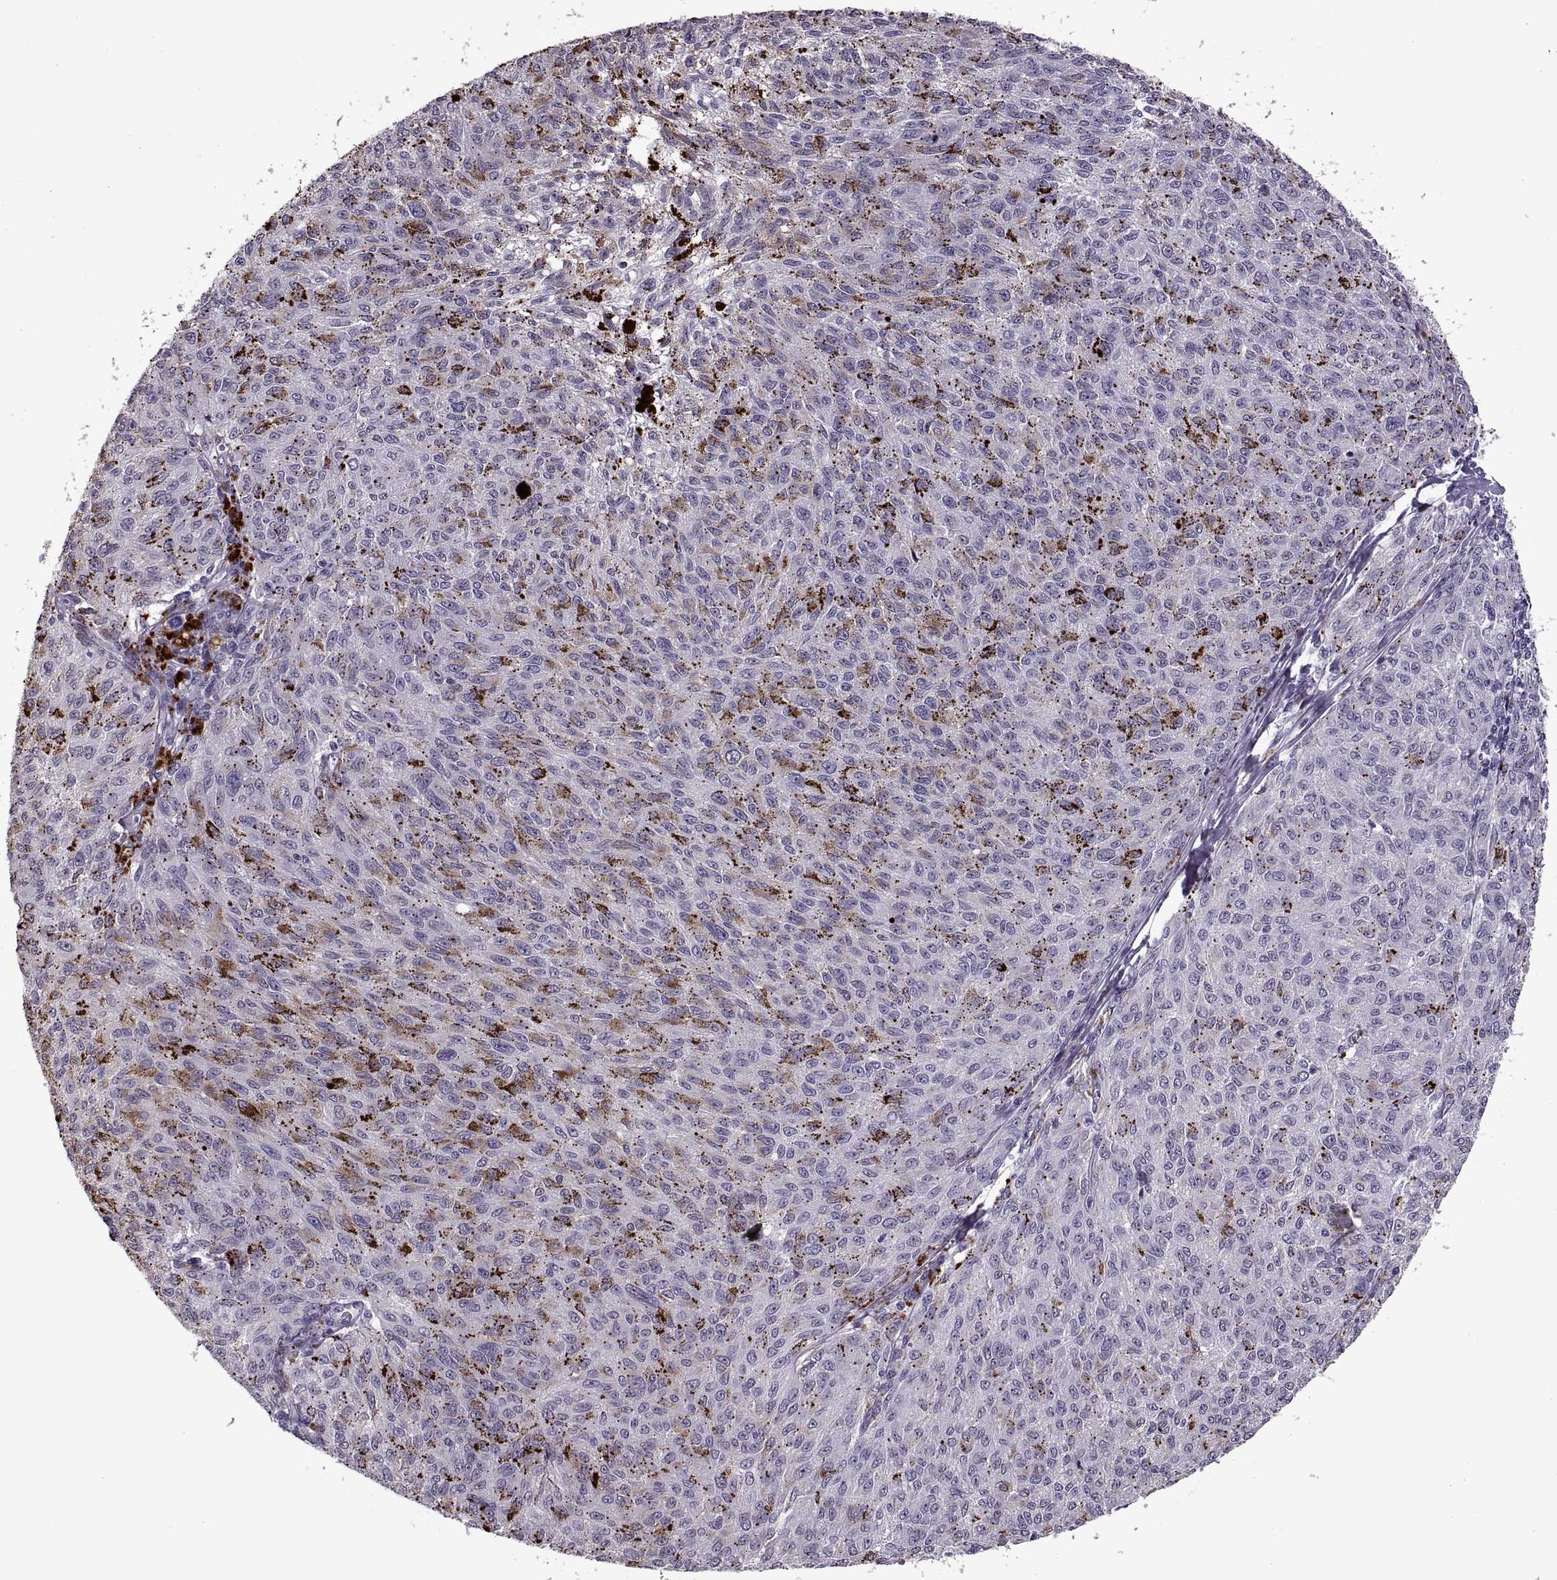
{"staining": {"intensity": "weak", "quantity": "<25%", "location": "cytoplasmic/membranous"}, "tissue": "melanoma", "cell_type": "Tumor cells", "image_type": "cancer", "snomed": [{"axis": "morphology", "description": "Malignant melanoma, NOS"}, {"axis": "topography", "description": "Skin"}], "caption": "Melanoma was stained to show a protein in brown. There is no significant positivity in tumor cells.", "gene": "PRSS37", "patient": {"sex": "female", "age": 72}}